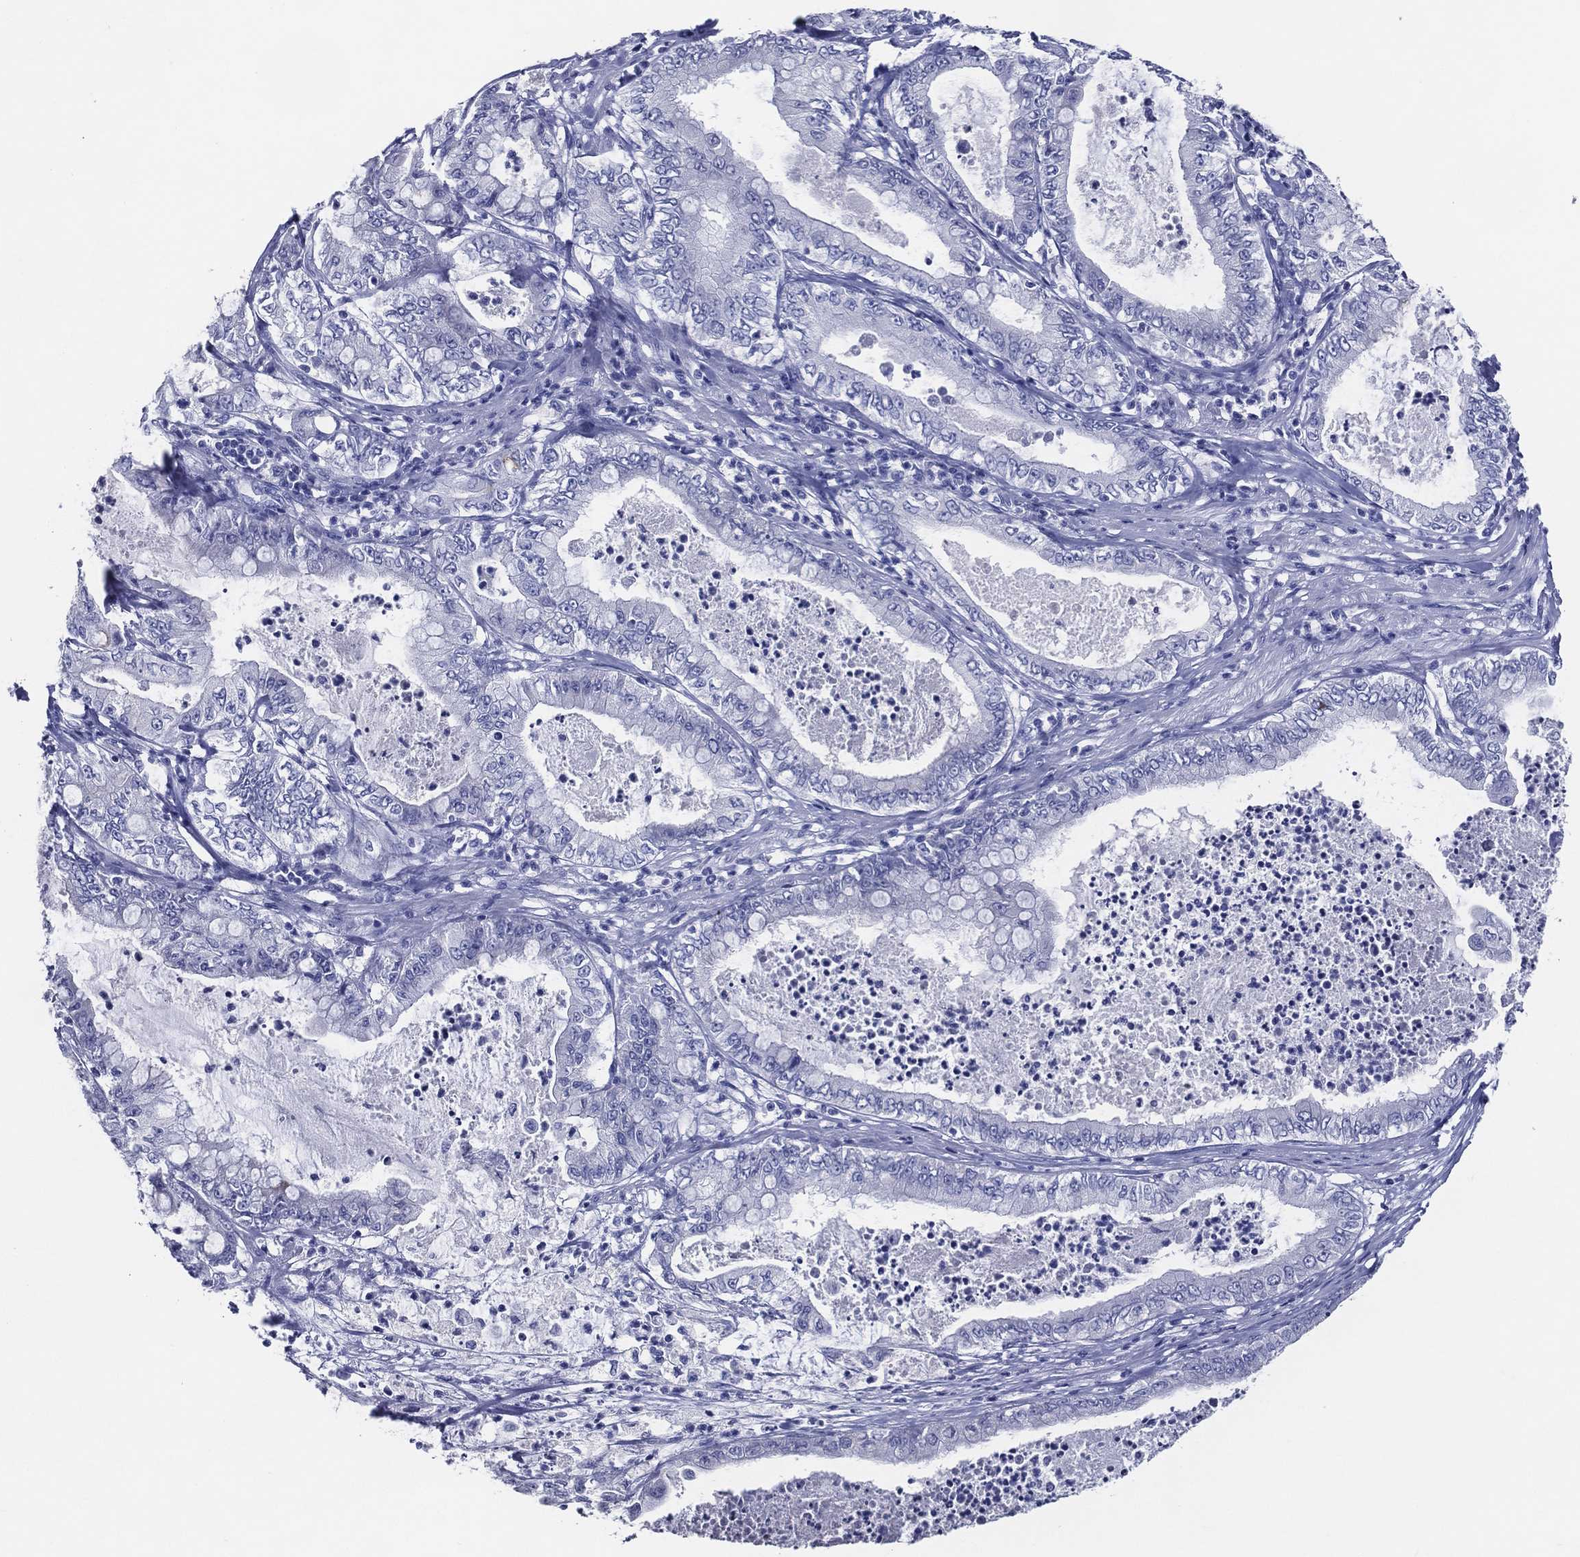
{"staining": {"intensity": "negative", "quantity": "none", "location": "none"}, "tissue": "pancreatic cancer", "cell_type": "Tumor cells", "image_type": "cancer", "snomed": [{"axis": "morphology", "description": "Adenocarcinoma, NOS"}, {"axis": "topography", "description": "Pancreas"}], "caption": "This histopathology image is of pancreatic adenocarcinoma stained with immunohistochemistry (IHC) to label a protein in brown with the nuclei are counter-stained blue. There is no positivity in tumor cells.", "gene": "ACE2", "patient": {"sex": "male", "age": 71}}